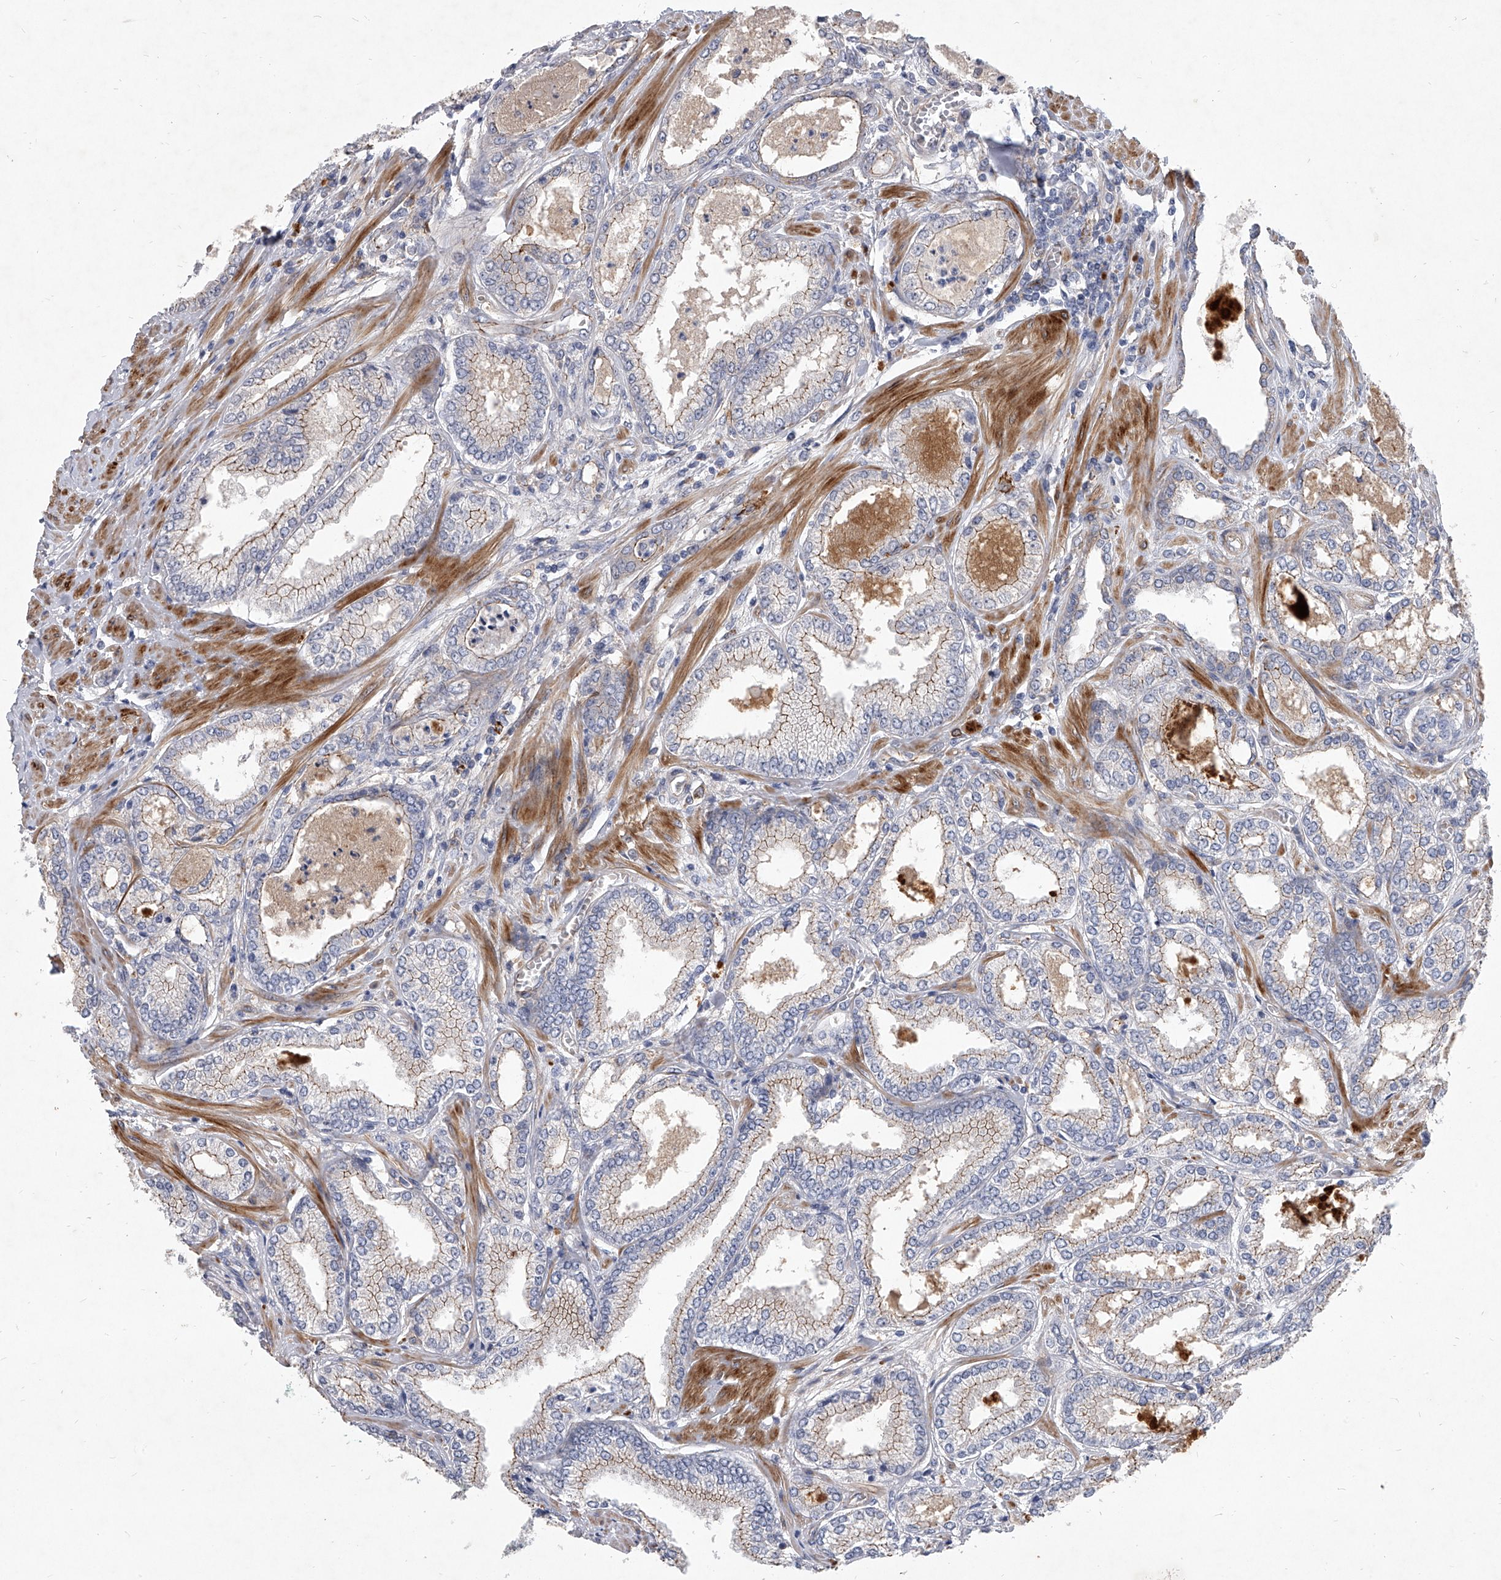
{"staining": {"intensity": "moderate", "quantity": "<25%", "location": "cytoplasmic/membranous"}, "tissue": "prostate cancer", "cell_type": "Tumor cells", "image_type": "cancer", "snomed": [{"axis": "morphology", "description": "Adenocarcinoma, Low grade"}, {"axis": "topography", "description": "Prostate"}], "caption": "Protein analysis of prostate cancer (adenocarcinoma (low-grade)) tissue displays moderate cytoplasmic/membranous positivity in approximately <25% of tumor cells.", "gene": "MINDY4", "patient": {"sex": "male", "age": 62}}